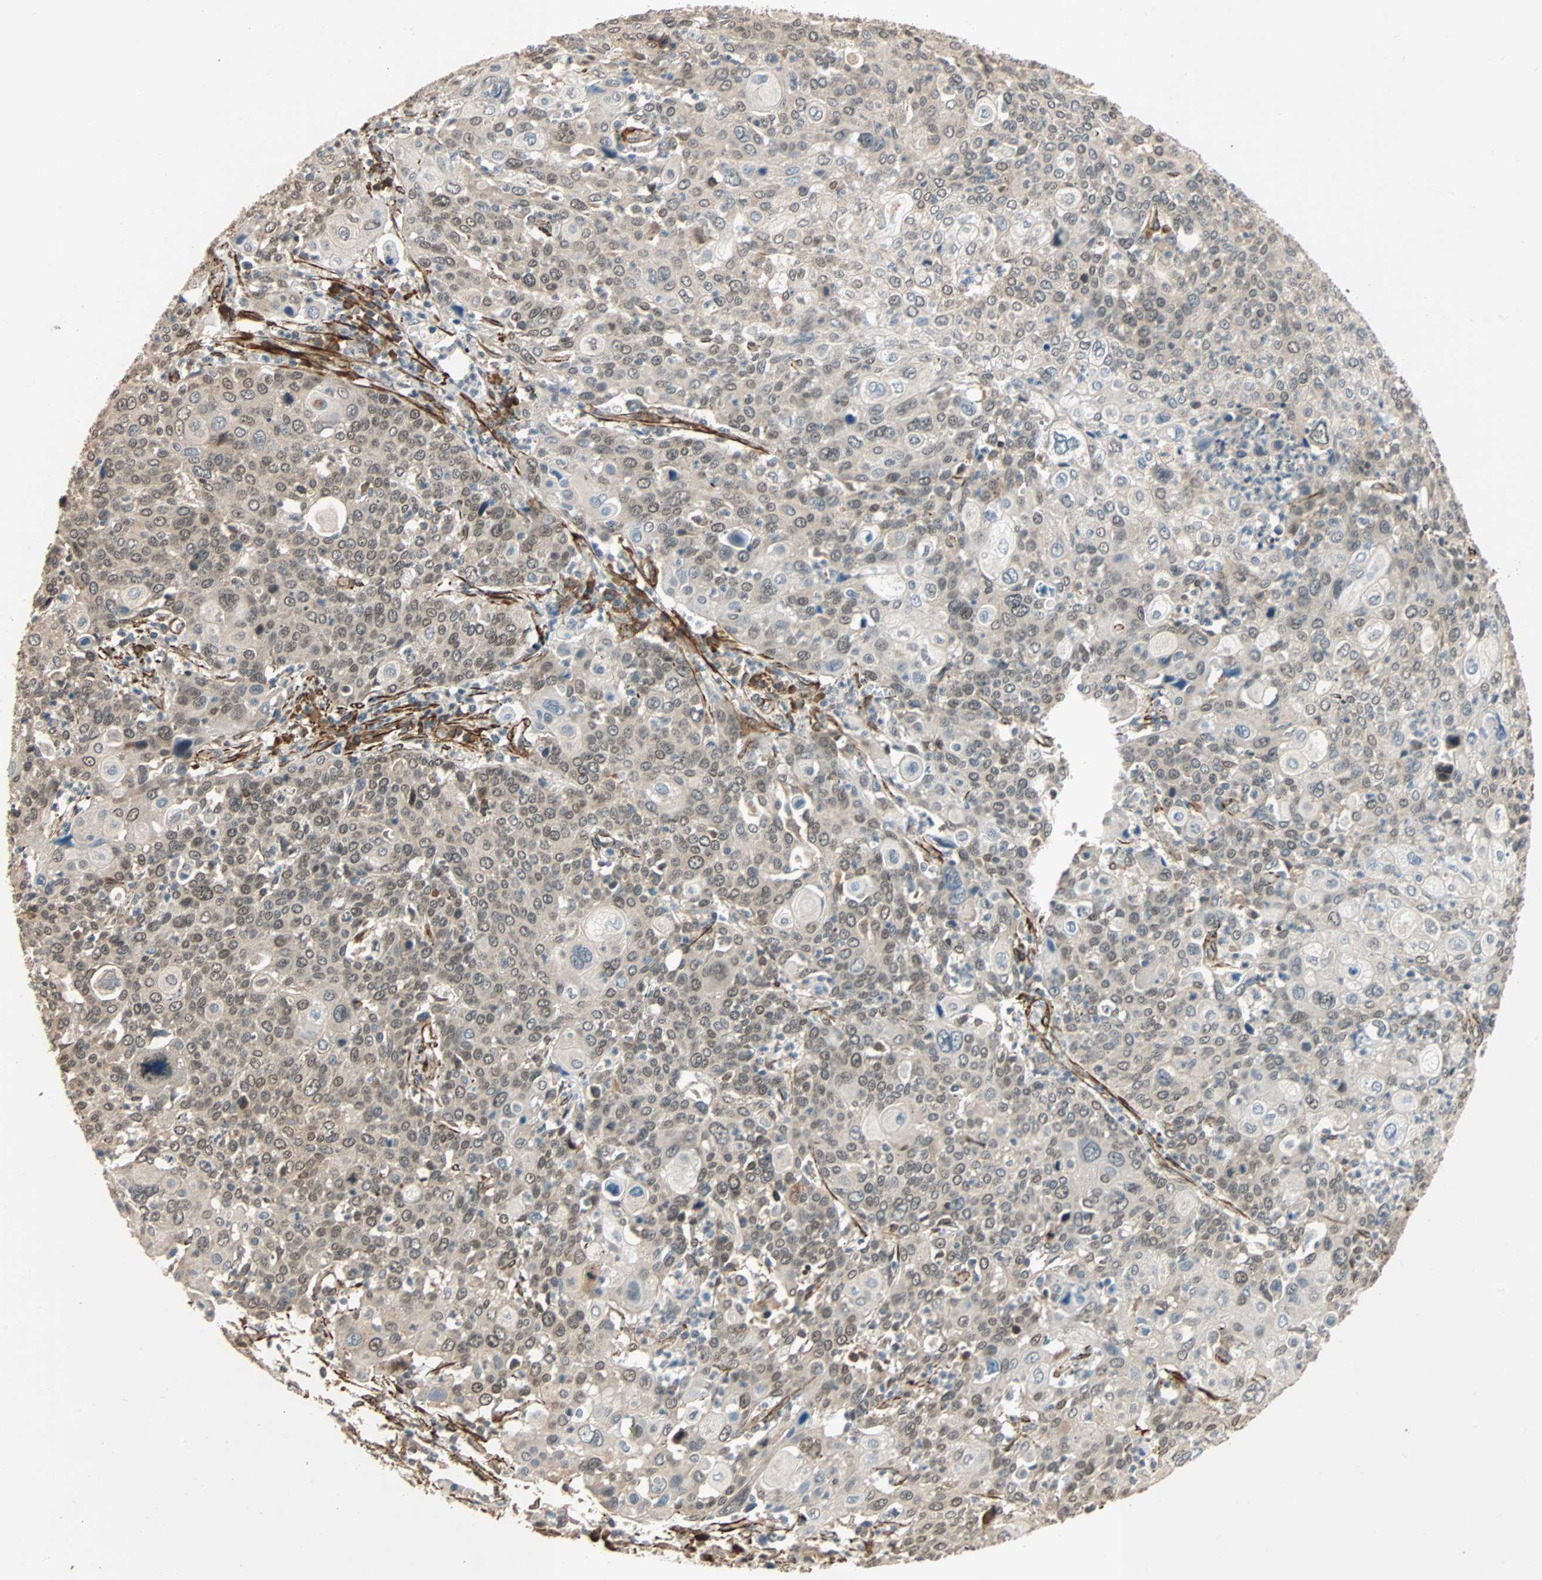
{"staining": {"intensity": "weak", "quantity": "<25%", "location": "cytoplasmic/membranous"}, "tissue": "cervical cancer", "cell_type": "Tumor cells", "image_type": "cancer", "snomed": [{"axis": "morphology", "description": "Squamous cell carcinoma, NOS"}, {"axis": "topography", "description": "Cervix"}], "caption": "Protein analysis of cervical cancer (squamous cell carcinoma) reveals no significant positivity in tumor cells.", "gene": "QSER1", "patient": {"sex": "female", "age": 40}}